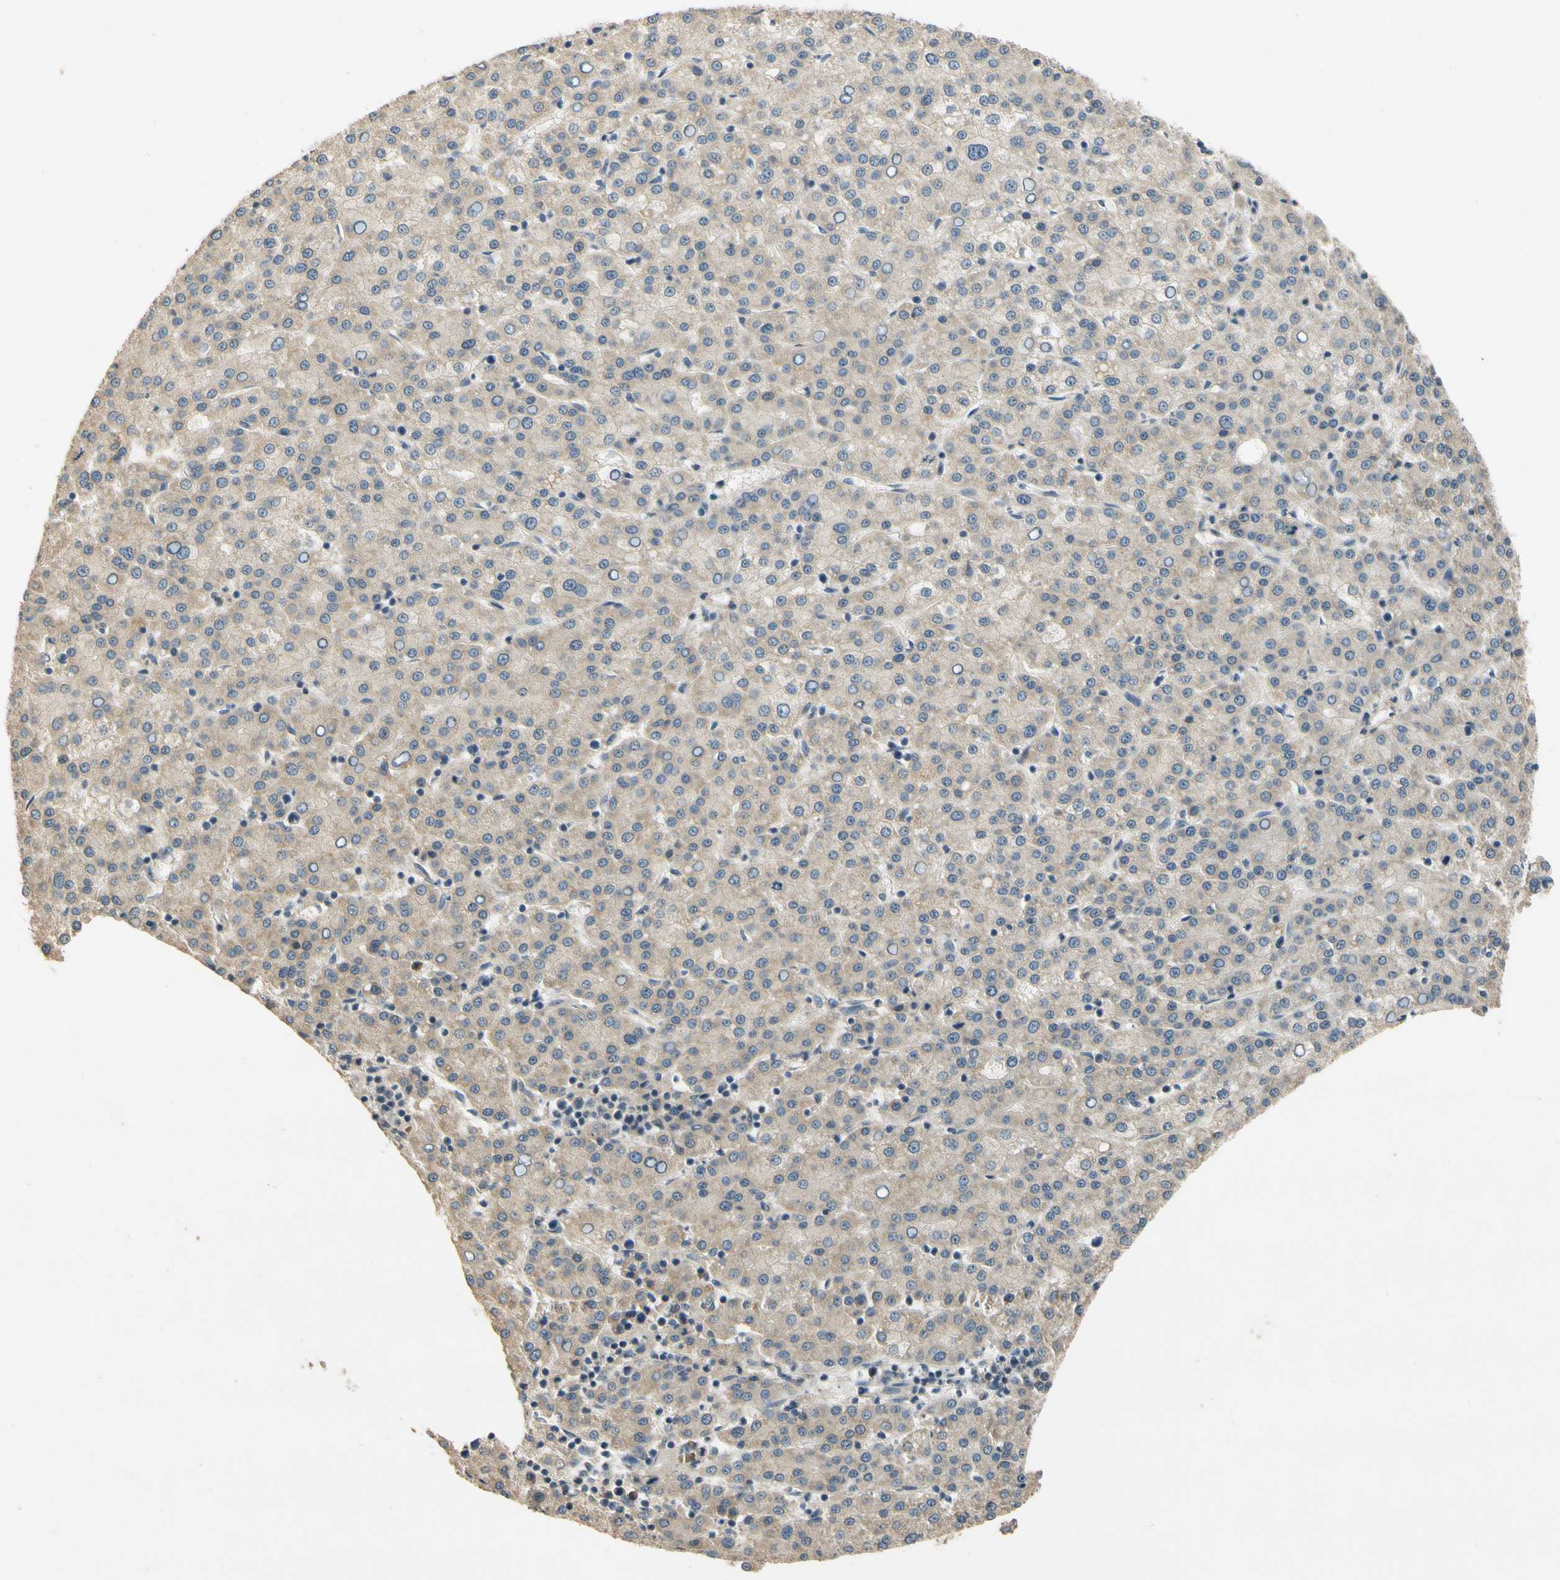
{"staining": {"intensity": "negative", "quantity": "none", "location": "none"}, "tissue": "liver cancer", "cell_type": "Tumor cells", "image_type": "cancer", "snomed": [{"axis": "morphology", "description": "Carcinoma, Hepatocellular, NOS"}, {"axis": "topography", "description": "Liver"}], "caption": "Human liver cancer stained for a protein using immunohistochemistry demonstrates no expression in tumor cells.", "gene": "ALKBH3", "patient": {"sex": "female", "age": 58}}